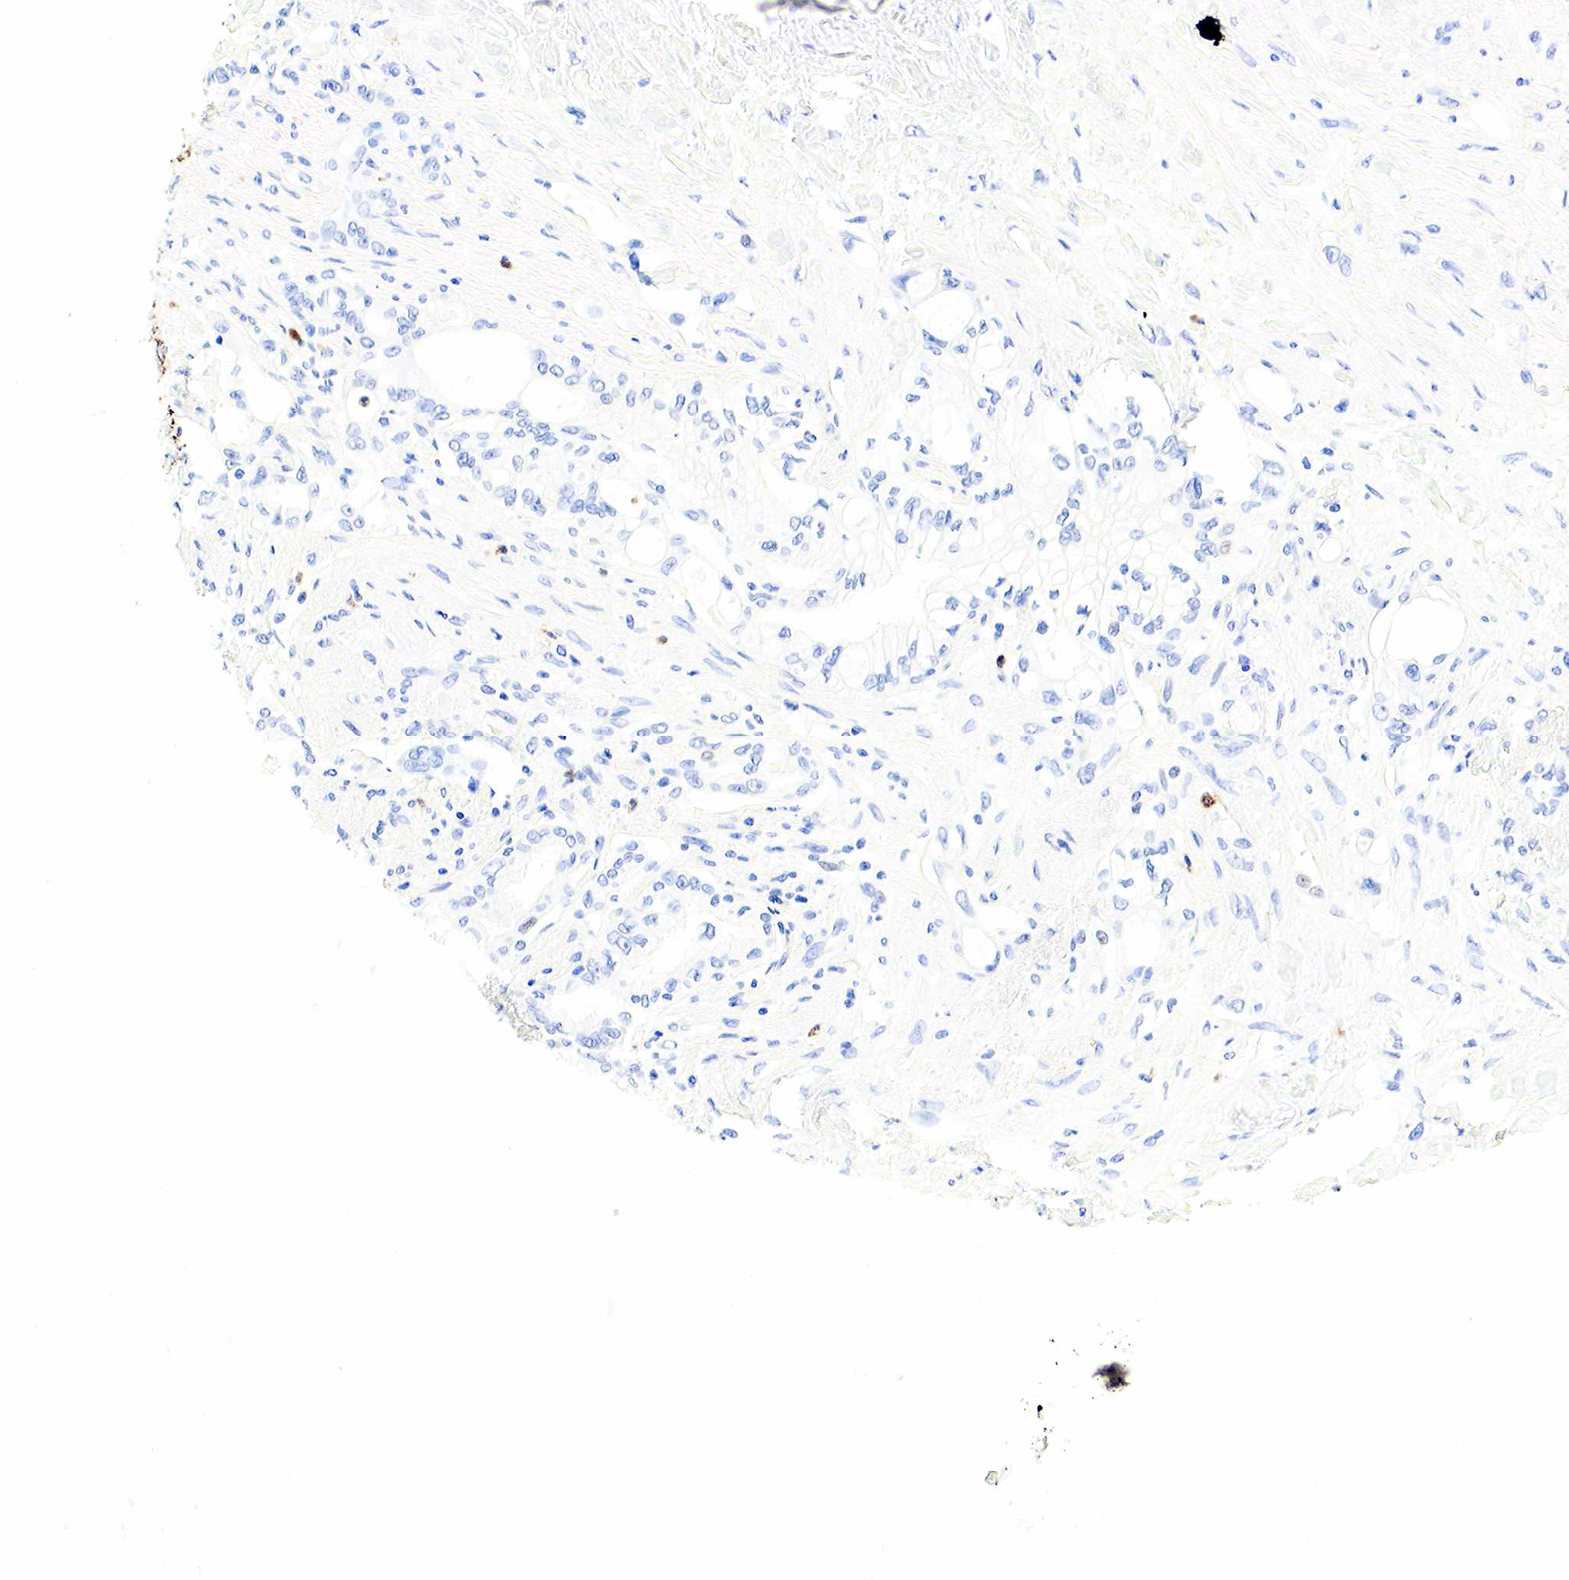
{"staining": {"intensity": "negative", "quantity": "none", "location": "none"}, "tissue": "pancreatic cancer", "cell_type": "Tumor cells", "image_type": "cancer", "snomed": [{"axis": "morphology", "description": "Adenocarcinoma, NOS"}, {"axis": "topography", "description": "Pancreas"}], "caption": "High magnification brightfield microscopy of pancreatic cancer (adenocarcinoma) stained with DAB (3,3'-diaminobenzidine) (brown) and counterstained with hematoxylin (blue): tumor cells show no significant expression. Brightfield microscopy of IHC stained with DAB (brown) and hematoxylin (blue), captured at high magnification.", "gene": "FUT4", "patient": {"sex": "female", "age": 70}}